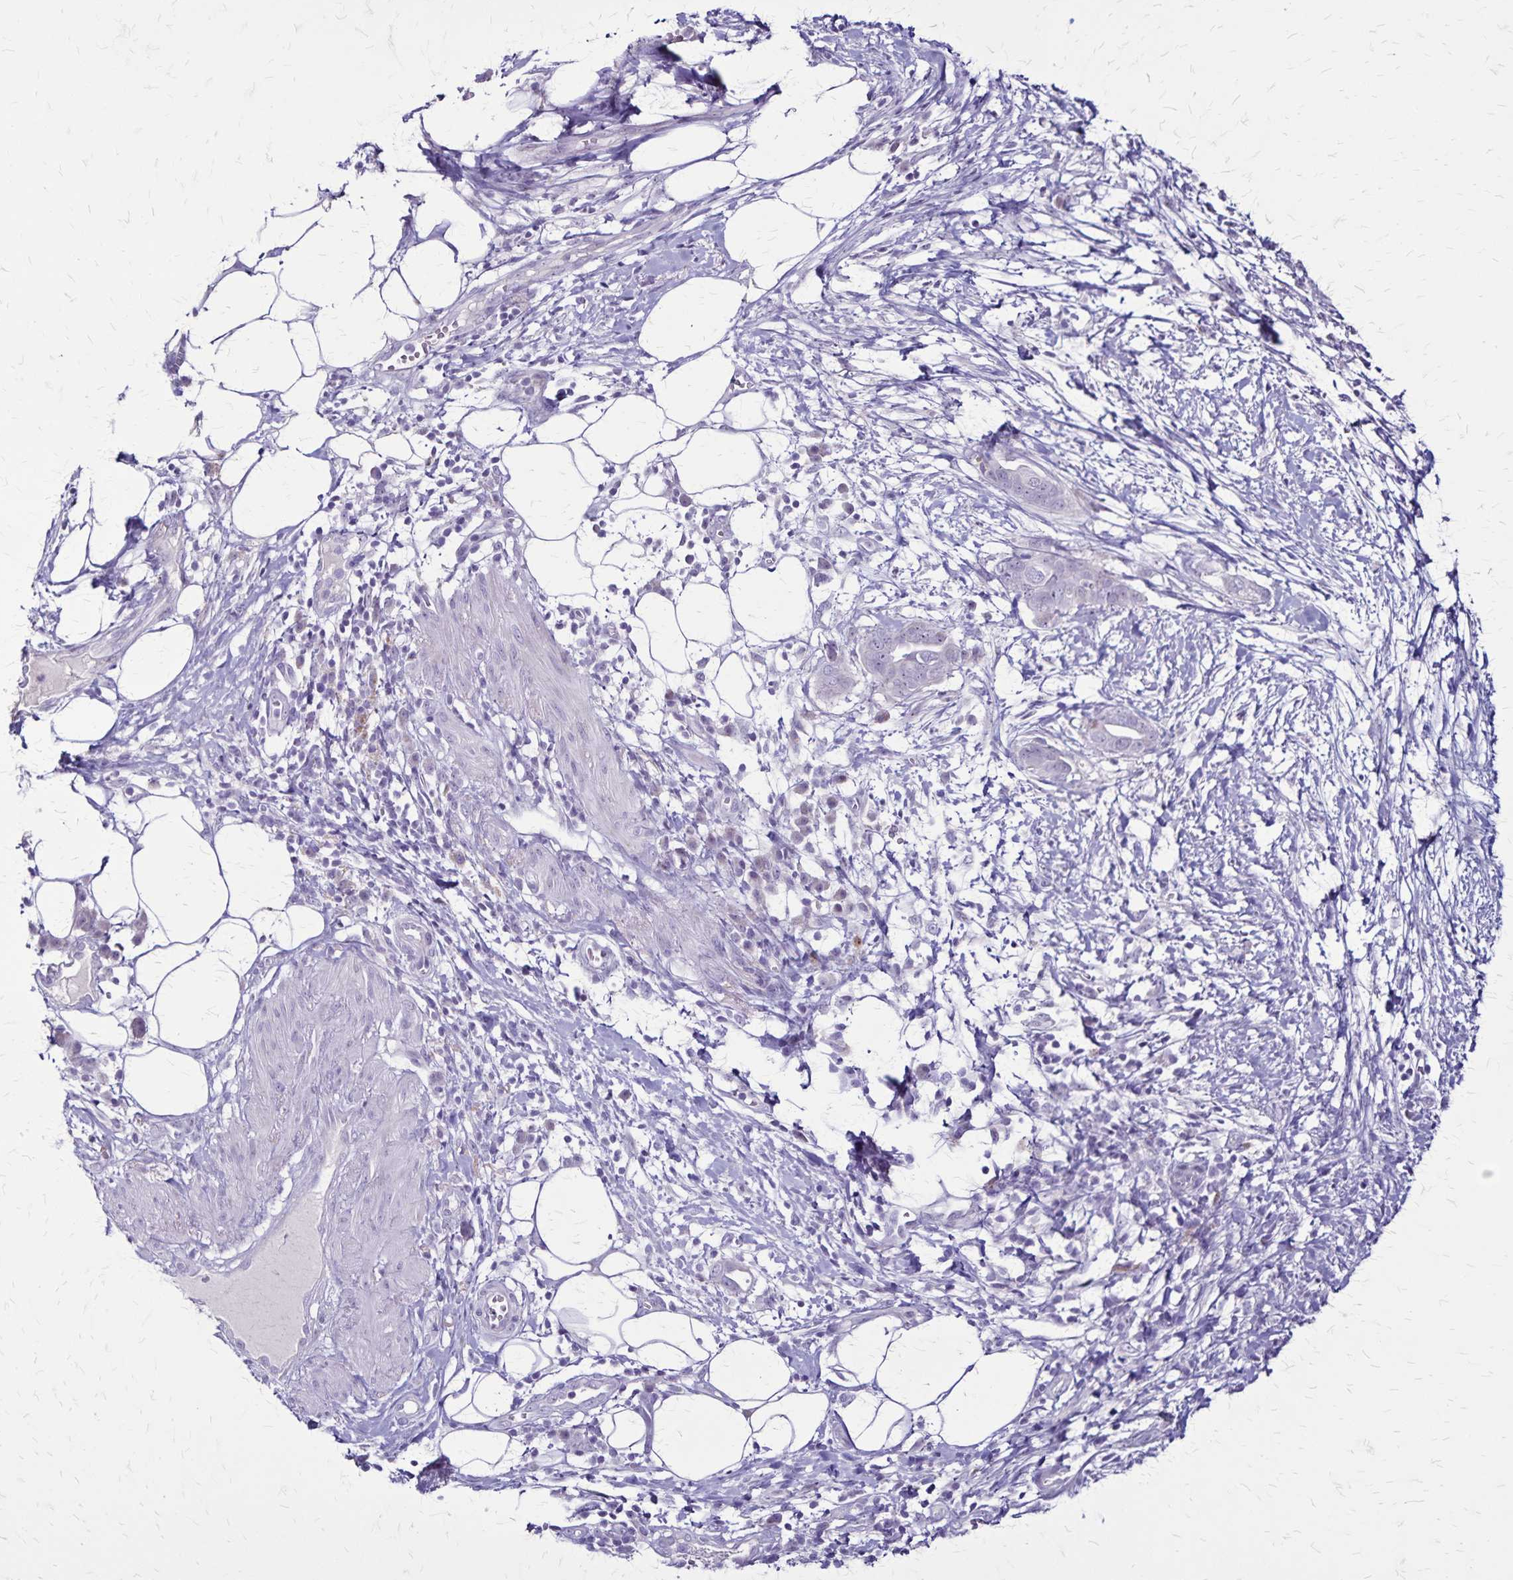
{"staining": {"intensity": "negative", "quantity": "none", "location": "none"}, "tissue": "pancreatic cancer", "cell_type": "Tumor cells", "image_type": "cancer", "snomed": [{"axis": "morphology", "description": "Adenocarcinoma, NOS"}, {"axis": "topography", "description": "Pancreas"}], "caption": "The histopathology image demonstrates no staining of tumor cells in adenocarcinoma (pancreatic). (Stains: DAB (3,3'-diaminobenzidine) immunohistochemistry (IHC) with hematoxylin counter stain, Microscopy: brightfield microscopy at high magnification).", "gene": "OR51B5", "patient": {"sex": "male", "age": 61}}